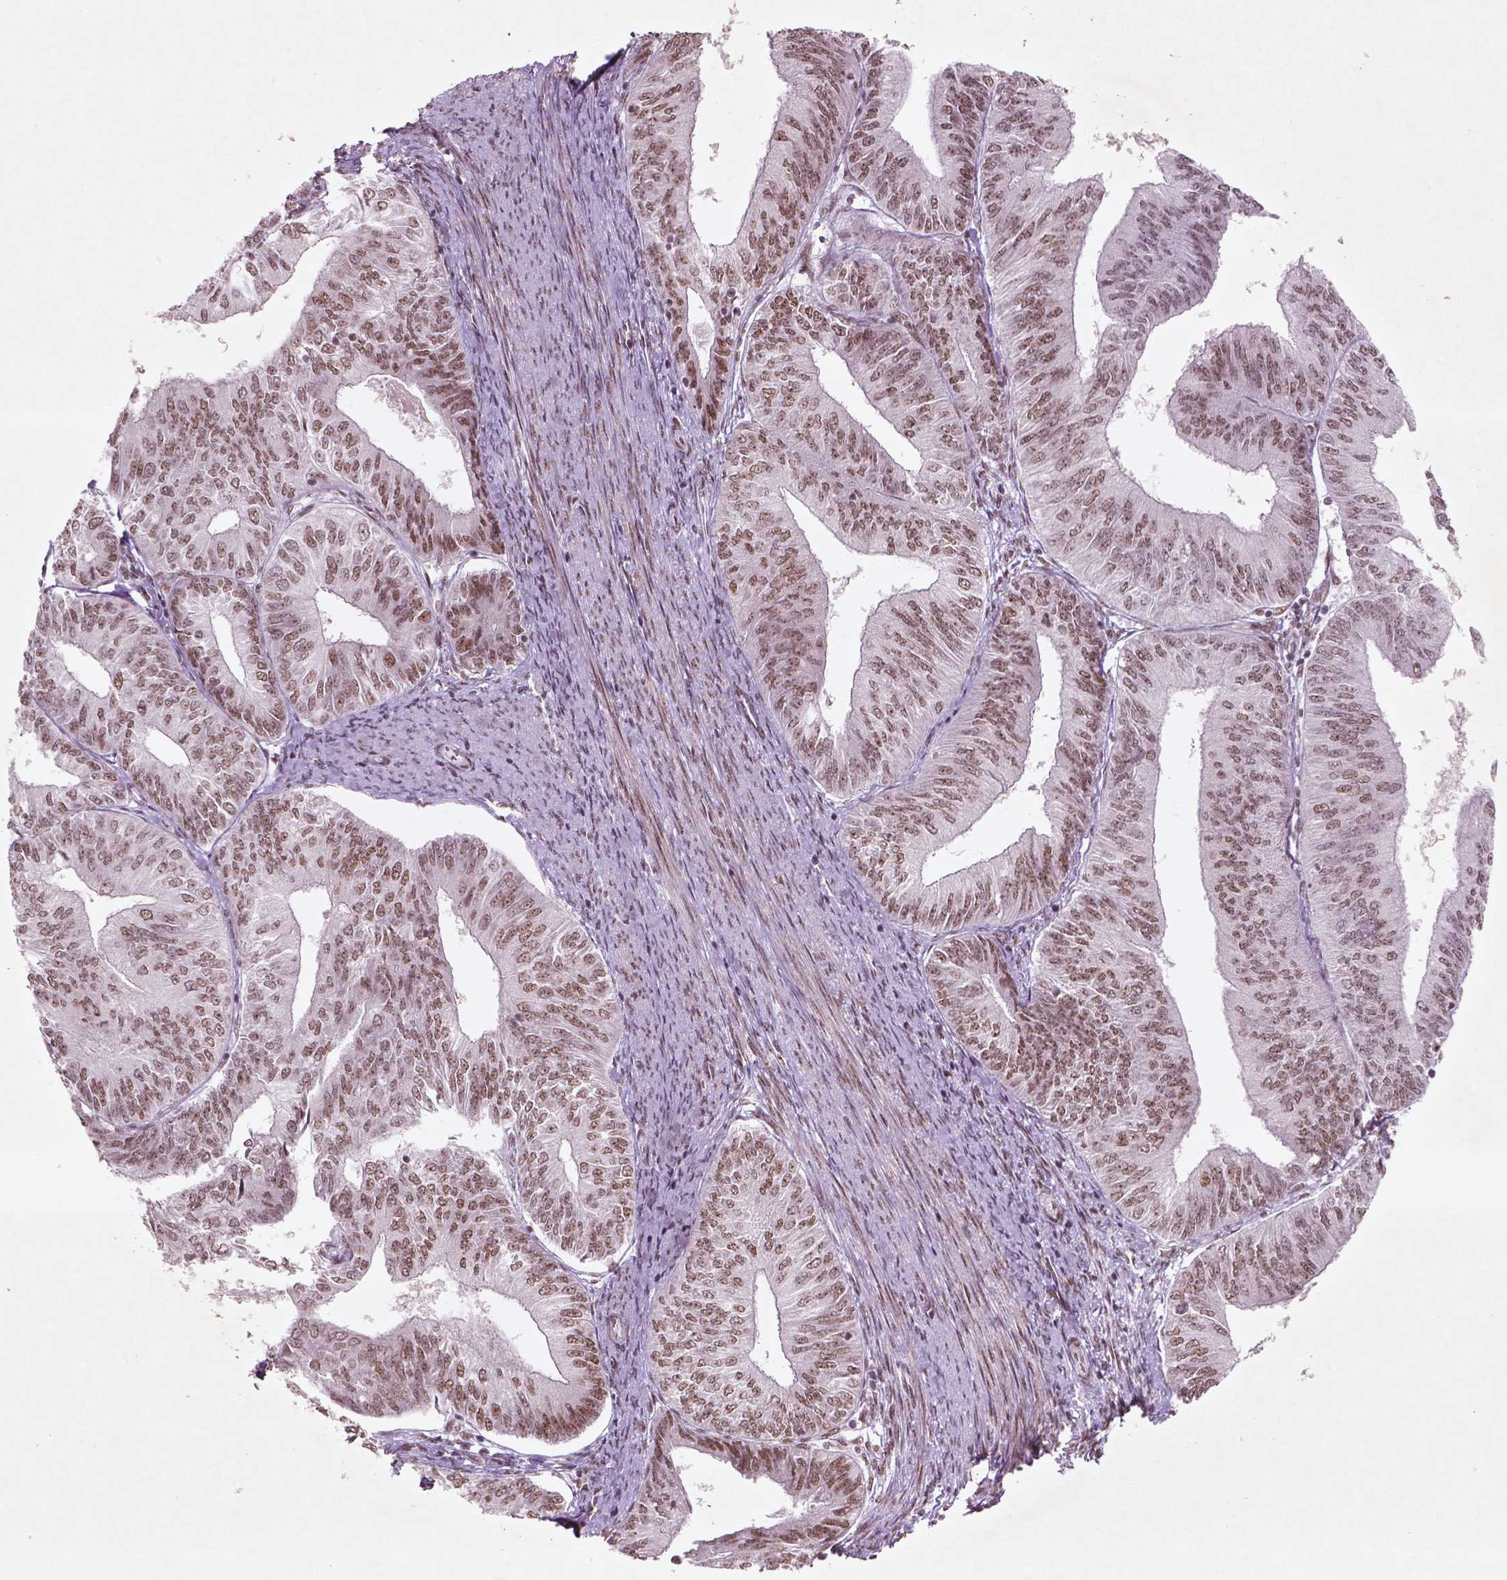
{"staining": {"intensity": "moderate", "quantity": ">75%", "location": "nuclear"}, "tissue": "endometrial cancer", "cell_type": "Tumor cells", "image_type": "cancer", "snomed": [{"axis": "morphology", "description": "Adenocarcinoma, NOS"}, {"axis": "topography", "description": "Endometrium"}], "caption": "This is a photomicrograph of IHC staining of endometrial cancer (adenocarcinoma), which shows moderate positivity in the nuclear of tumor cells.", "gene": "HMG20B", "patient": {"sex": "female", "age": 58}}